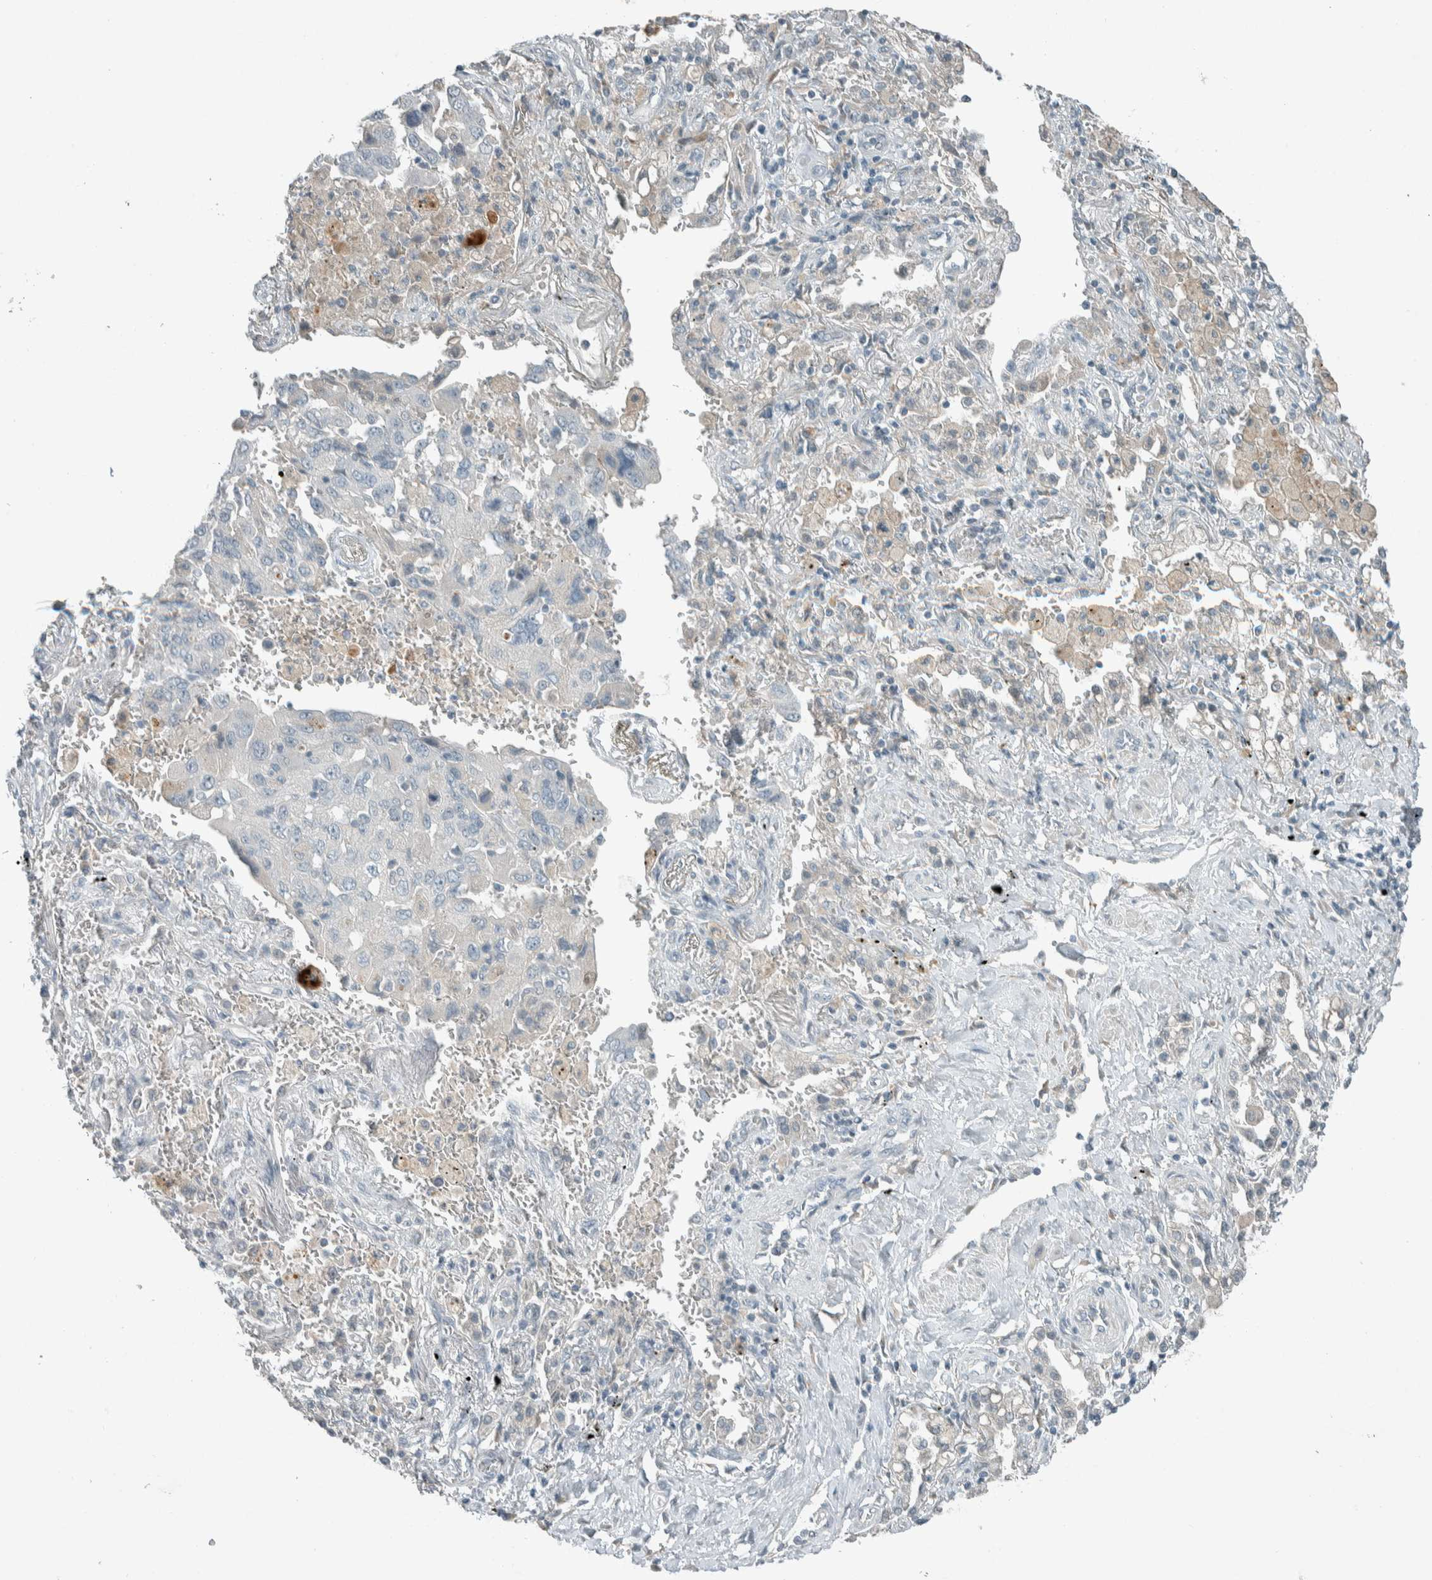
{"staining": {"intensity": "negative", "quantity": "none", "location": "none"}, "tissue": "lung cancer", "cell_type": "Tumor cells", "image_type": "cancer", "snomed": [{"axis": "morphology", "description": "Adenocarcinoma, NOS"}, {"axis": "topography", "description": "Lung"}], "caption": "Immunohistochemical staining of adenocarcinoma (lung) exhibits no significant staining in tumor cells.", "gene": "CERCAM", "patient": {"sex": "female", "age": 65}}